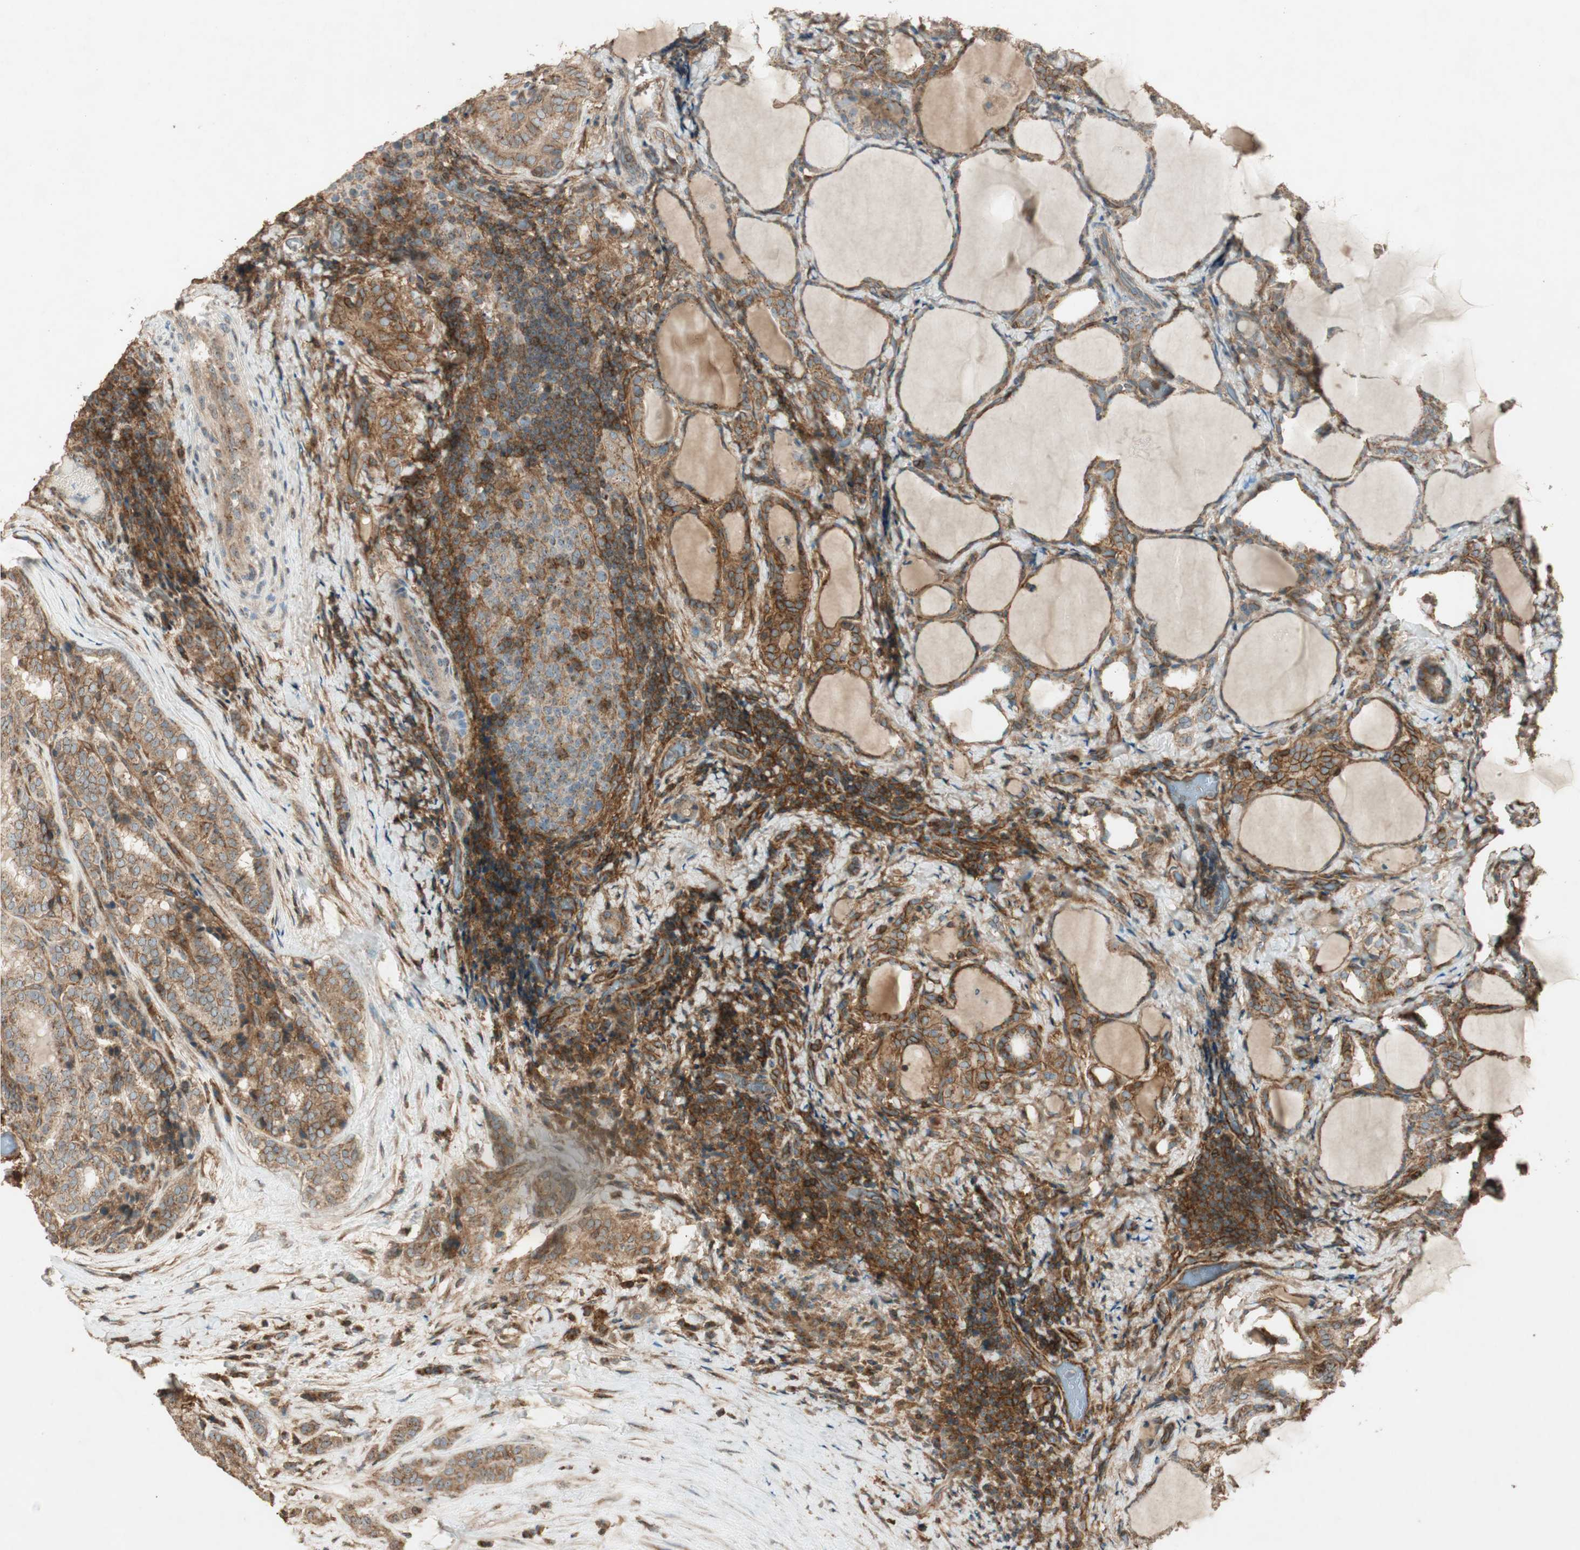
{"staining": {"intensity": "moderate", "quantity": ">75%", "location": "cytoplasmic/membranous"}, "tissue": "thyroid cancer", "cell_type": "Tumor cells", "image_type": "cancer", "snomed": [{"axis": "morphology", "description": "Normal tissue, NOS"}, {"axis": "morphology", "description": "Papillary adenocarcinoma, NOS"}, {"axis": "topography", "description": "Thyroid gland"}], "caption": "A brown stain highlights moderate cytoplasmic/membranous expression of a protein in thyroid cancer (papillary adenocarcinoma) tumor cells. Using DAB (brown) and hematoxylin (blue) stains, captured at high magnification using brightfield microscopy.", "gene": "BTN3A3", "patient": {"sex": "female", "age": 30}}